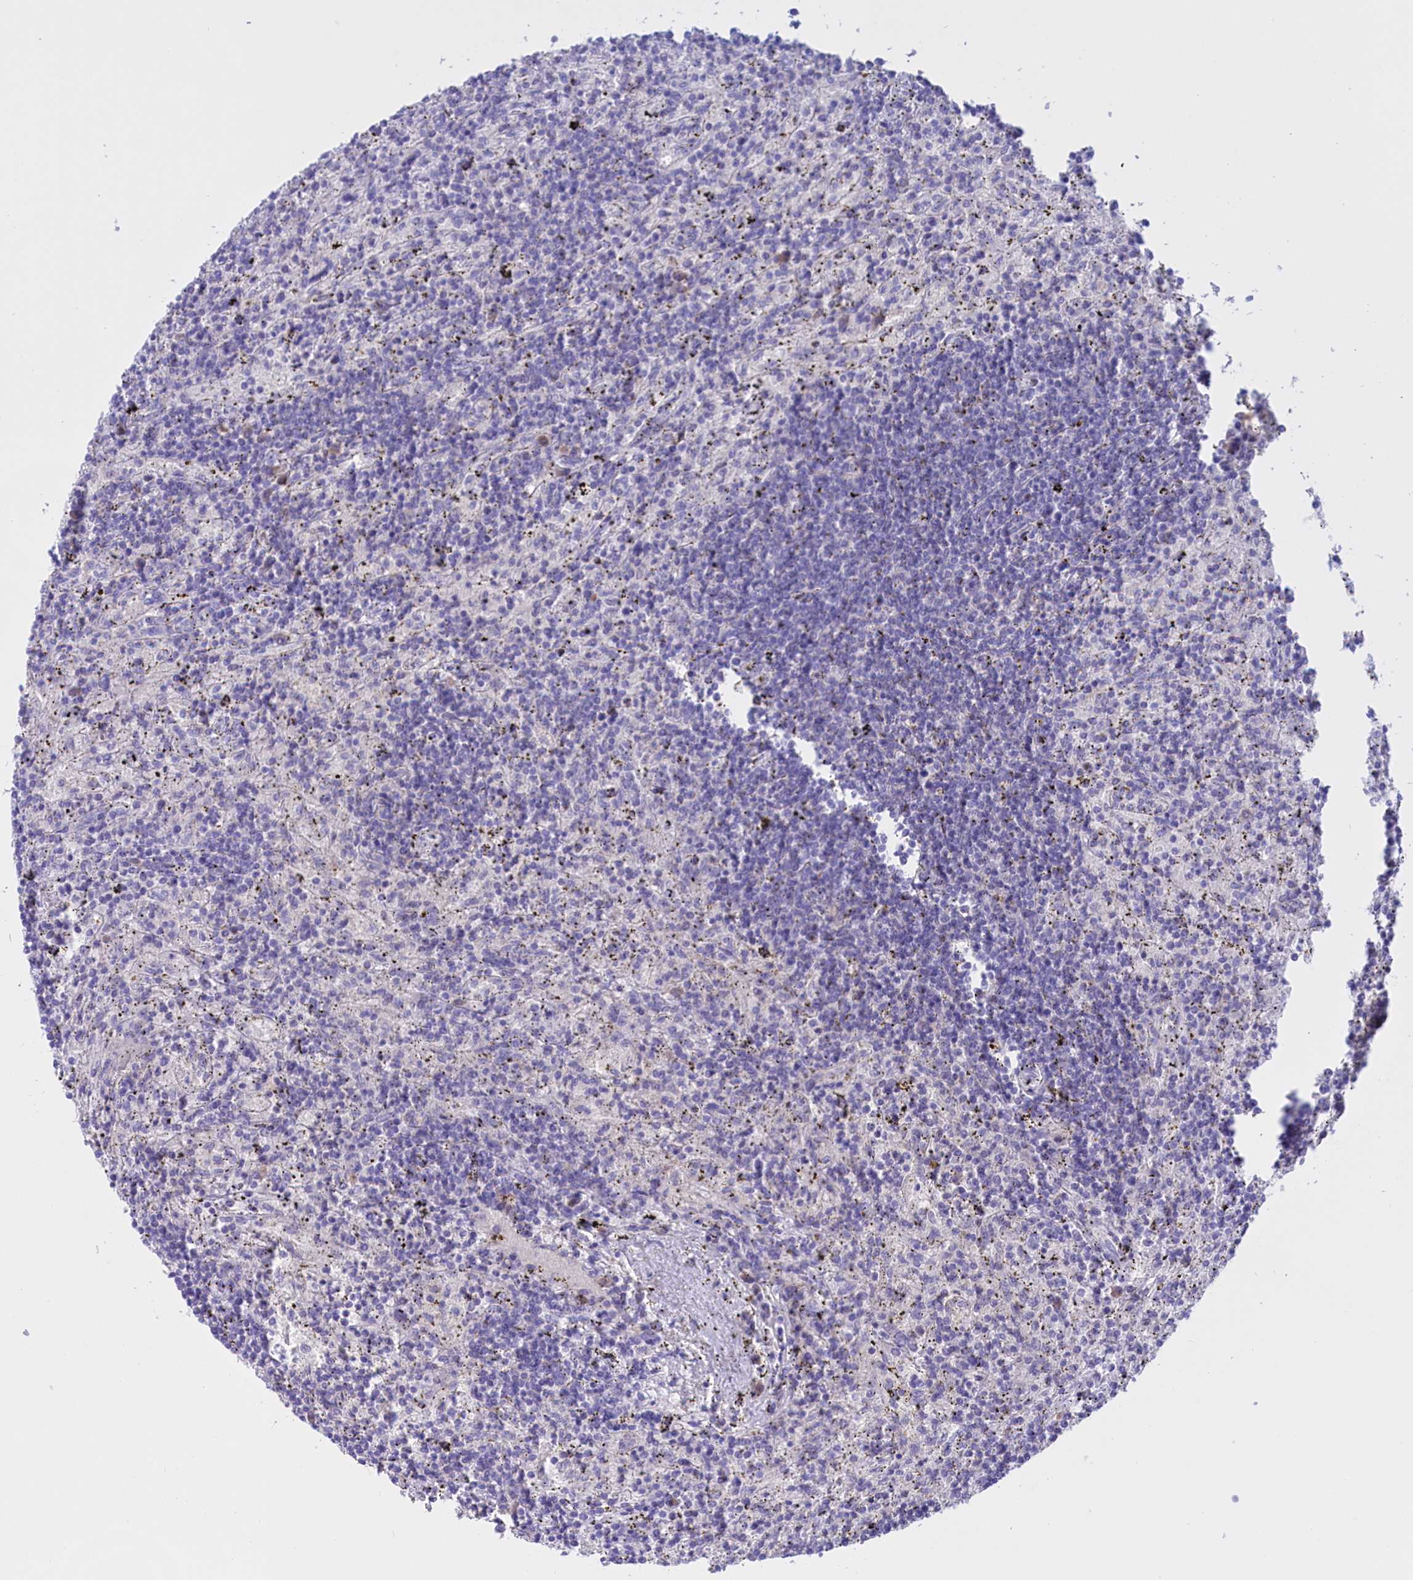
{"staining": {"intensity": "negative", "quantity": "none", "location": "none"}, "tissue": "lymphoma", "cell_type": "Tumor cells", "image_type": "cancer", "snomed": [{"axis": "morphology", "description": "Malignant lymphoma, non-Hodgkin's type, Low grade"}, {"axis": "topography", "description": "Spleen"}], "caption": "High power microscopy image of an immunohistochemistry photomicrograph of low-grade malignant lymphoma, non-Hodgkin's type, revealing no significant staining in tumor cells.", "gene": "PROK2", "patient": {"sex": "male", "age": 76}}